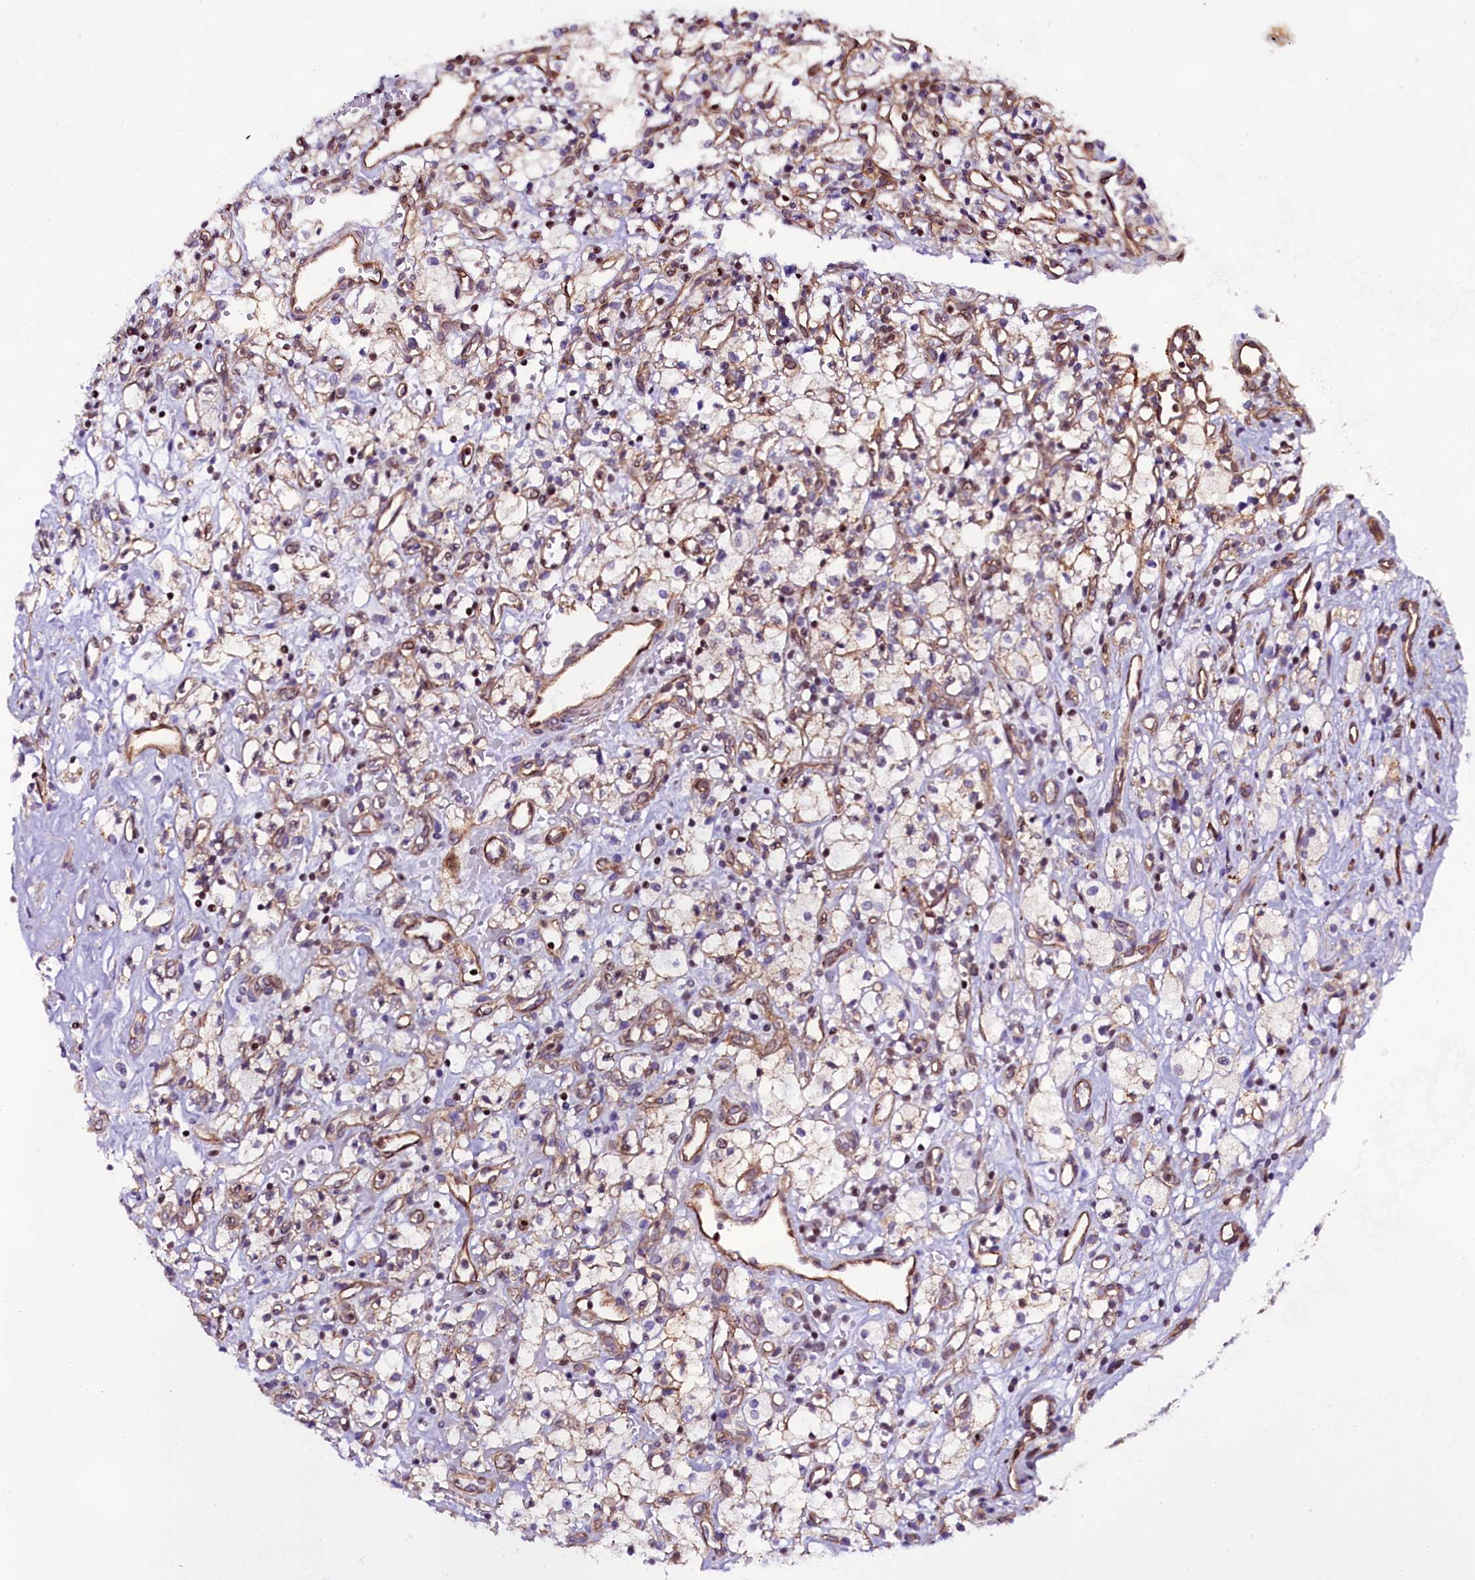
{"staining": {"intensity": "weak", "quantity": "25%-75%", "location": "cytoplasmic/membranous"}, "tissue": "renal cancer", "cell_type": "Tumor cells", "image_type": "cancer", "snomed": [{"axis": "morphology", "description": "Adenocarcinoma, NOS"}, {"axis": "topography", "description": "Kidney"}], "caption": "This is an image of immunohistochemistry (IHC) staining of renal adenocarcinoma, which shows weak staining in the cytoplasmic/membranous of tumor cells.", "gene": "SP4", "patient": {"sex": "male", "age": 59}}